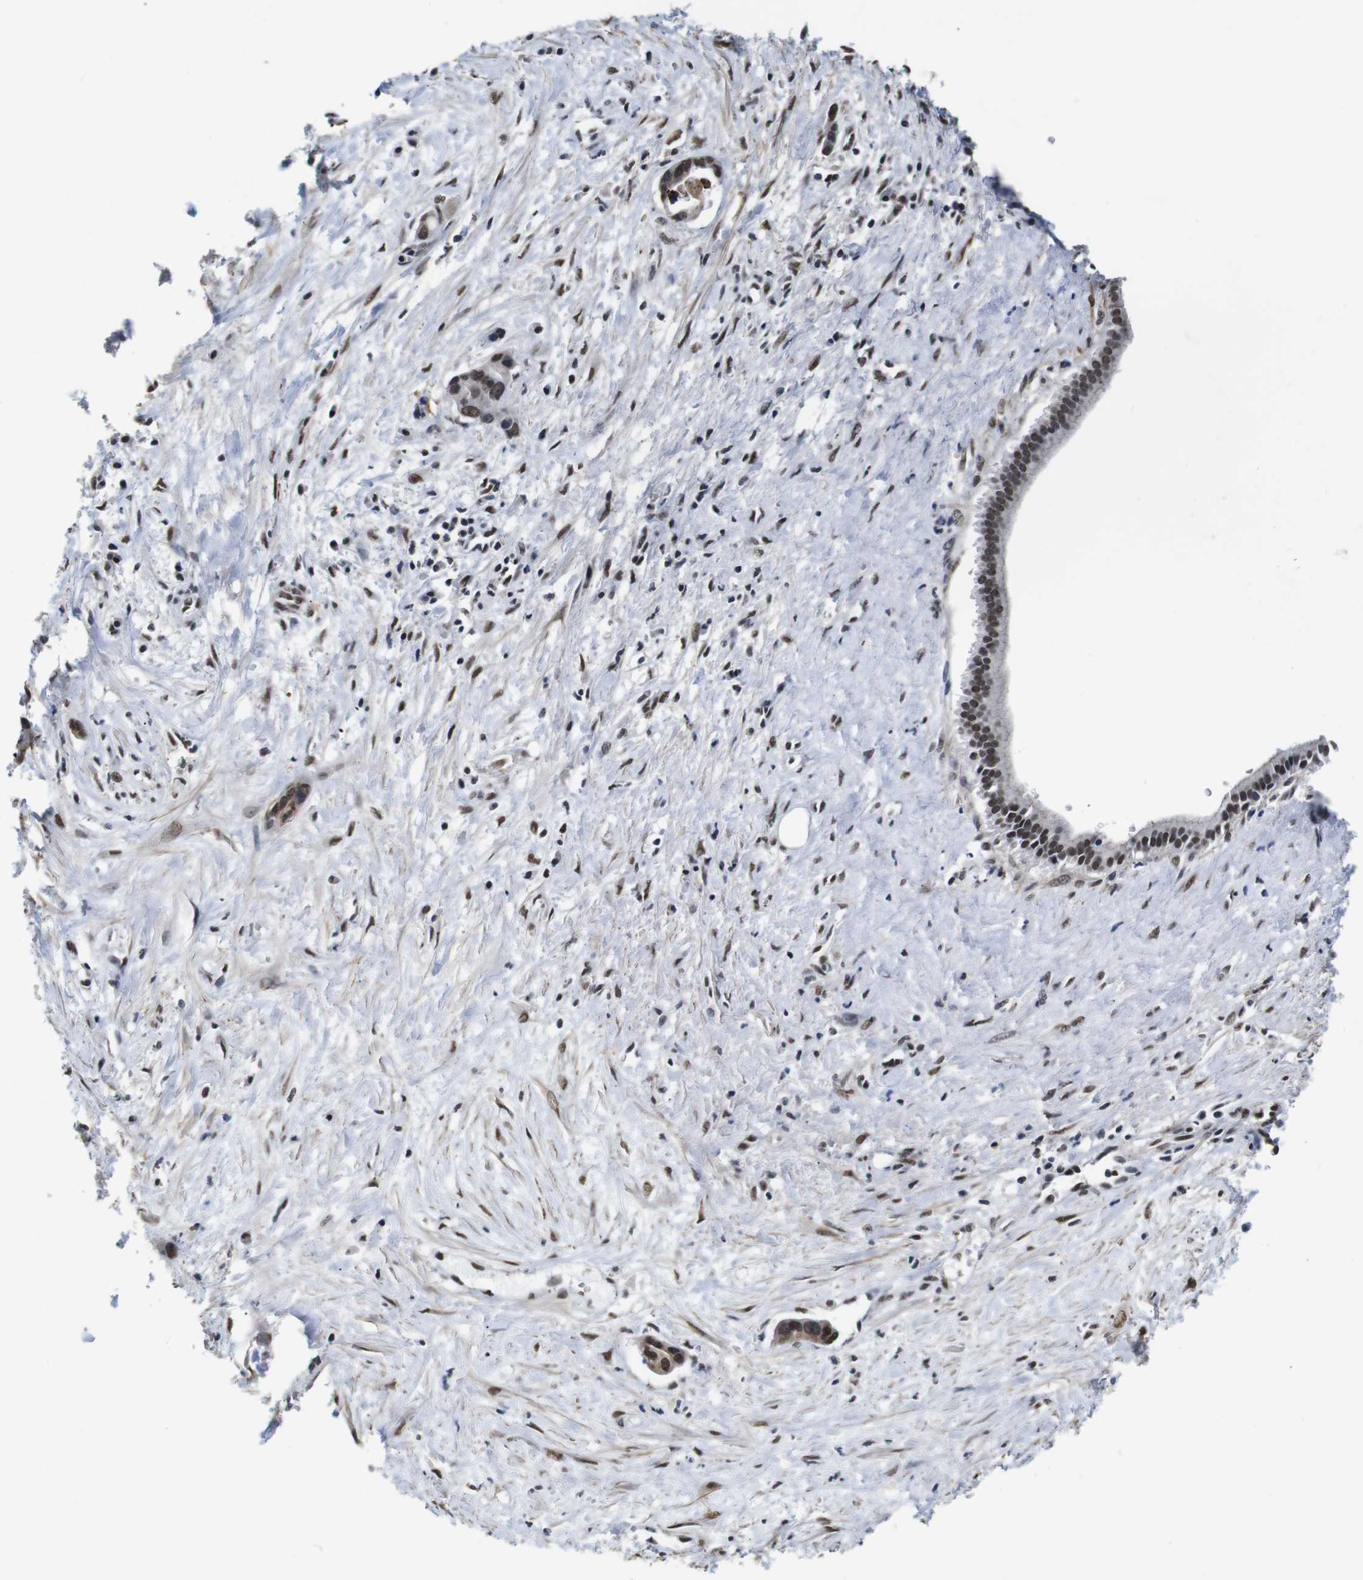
{"staining": {"intensity": "moderate", "quantity": ">75%", "location": "cytoplasmic/membranous,nuclear"}, "tissue": "liver cancer", "cell_type": "Tumor cells", "image_type": "cancer", "snomed": [{"axis": "morphology", "description": "Cholangiocarcinoma"}, {"axis": "topography", "description": "Liver"}], "caption": "Cholangiocarcinoma (liver) stained with DAB immunohistochemistry (IHC) displays medium levels of moderate cytoplasmic/membranous and nuclear positivity in about >75% of tumor cells.", "gene": "ILDR2", "patient": {"sex": "female", "age": 65}}